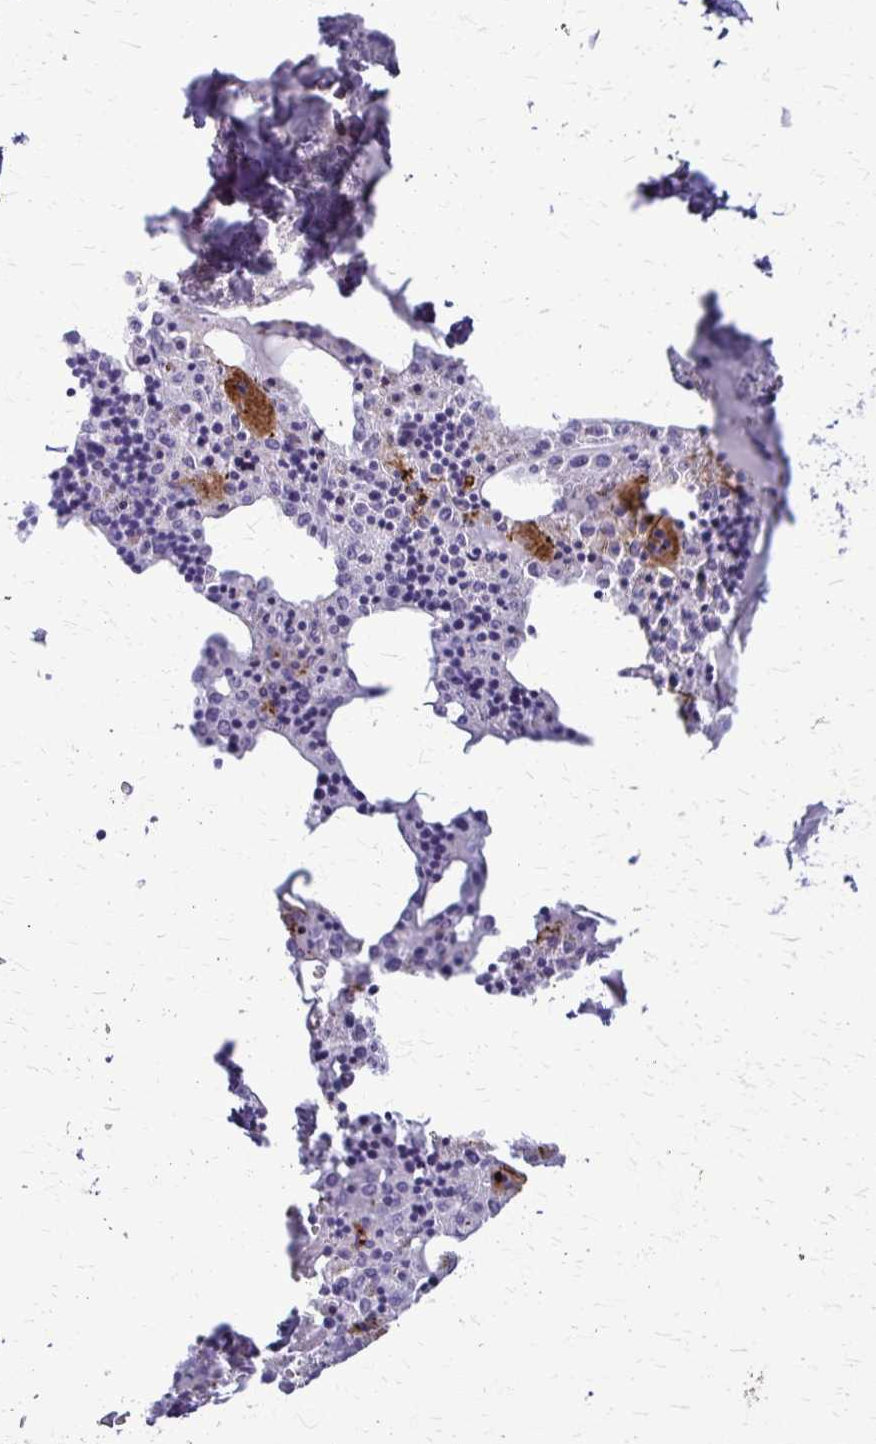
{"staining": {"intensity": "strong", "quantity": "<25%", "location": "cytoplasmic/membranous"}, "tissue": "bone marrow", "cell_type": "Hematopoietic cells", "image_type": "normal", "snomed": [{"axis": "morphology", "description": "Normal tissue, NOS"}, {"axis": "topography", "description": "Bone marrow"}], "caption": "The photomicrograph exhibits immunohistochemical staining of unremarkable bone marrow. There is strong cytoplasmic/membranous staining is identified in about <25% of hematopoietic cells.", "gene": "GP9", "patient": {"sex": "male", "age": 54}}